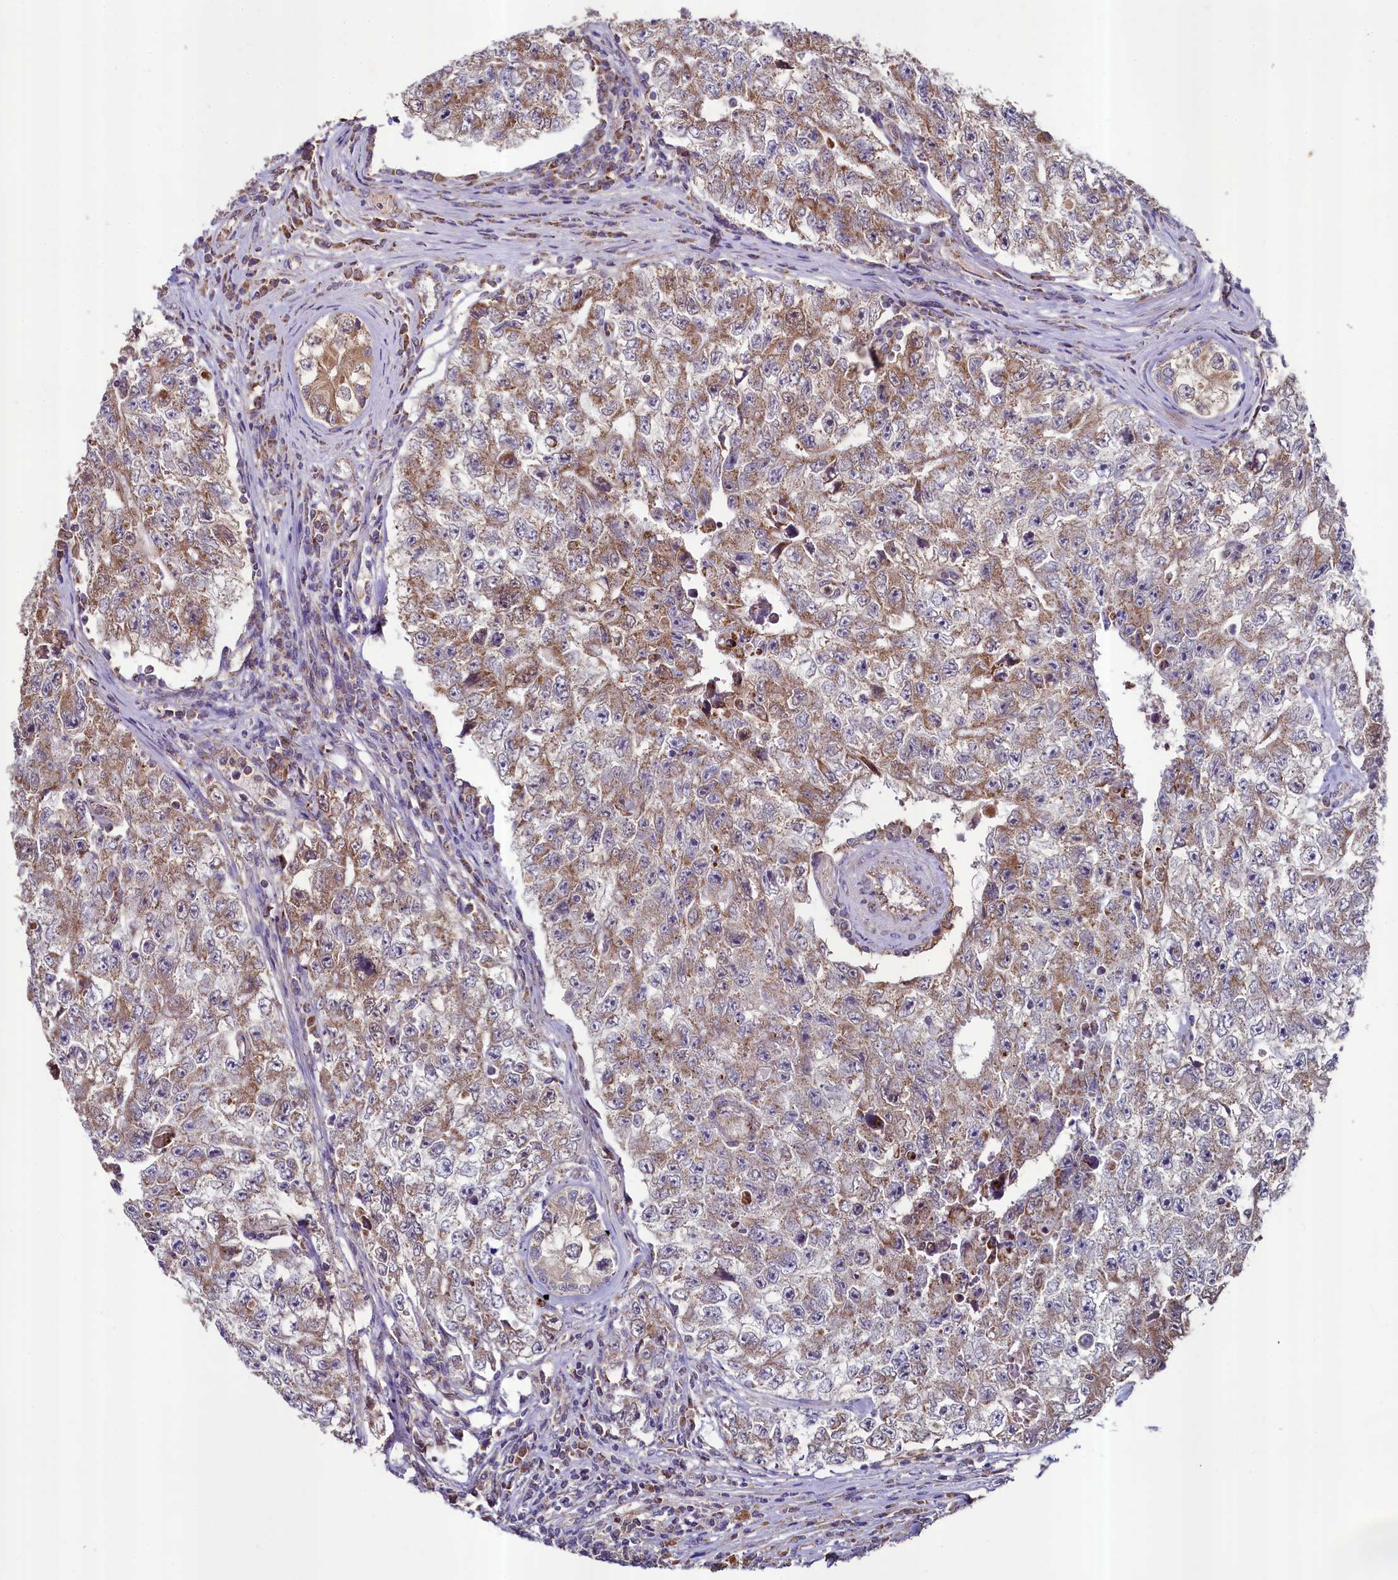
{"staining": {"intensity": "moderate", "quantity": ">75%", "location": "cytoplasmic/membranous"}, "tissue": "testis cancer", "cell_type": "Tumor cells", "image_type": "cancer", "snomed": [{"axis": "morphology", "description": "Carcinoma, Embryonal, NOS"}, {"axis": "topography", "description": "Testis"}], "caption": "This histopathology image demonstrates immunohistochemistry (IHC) staining of testis cancer (embryonal carcinoma), with medium moderate cytoplasmic/membranous expression in approximately >75% of tumor cells.", "gene": "METTL4", "patient": {"sex": "male", "age": 17}}